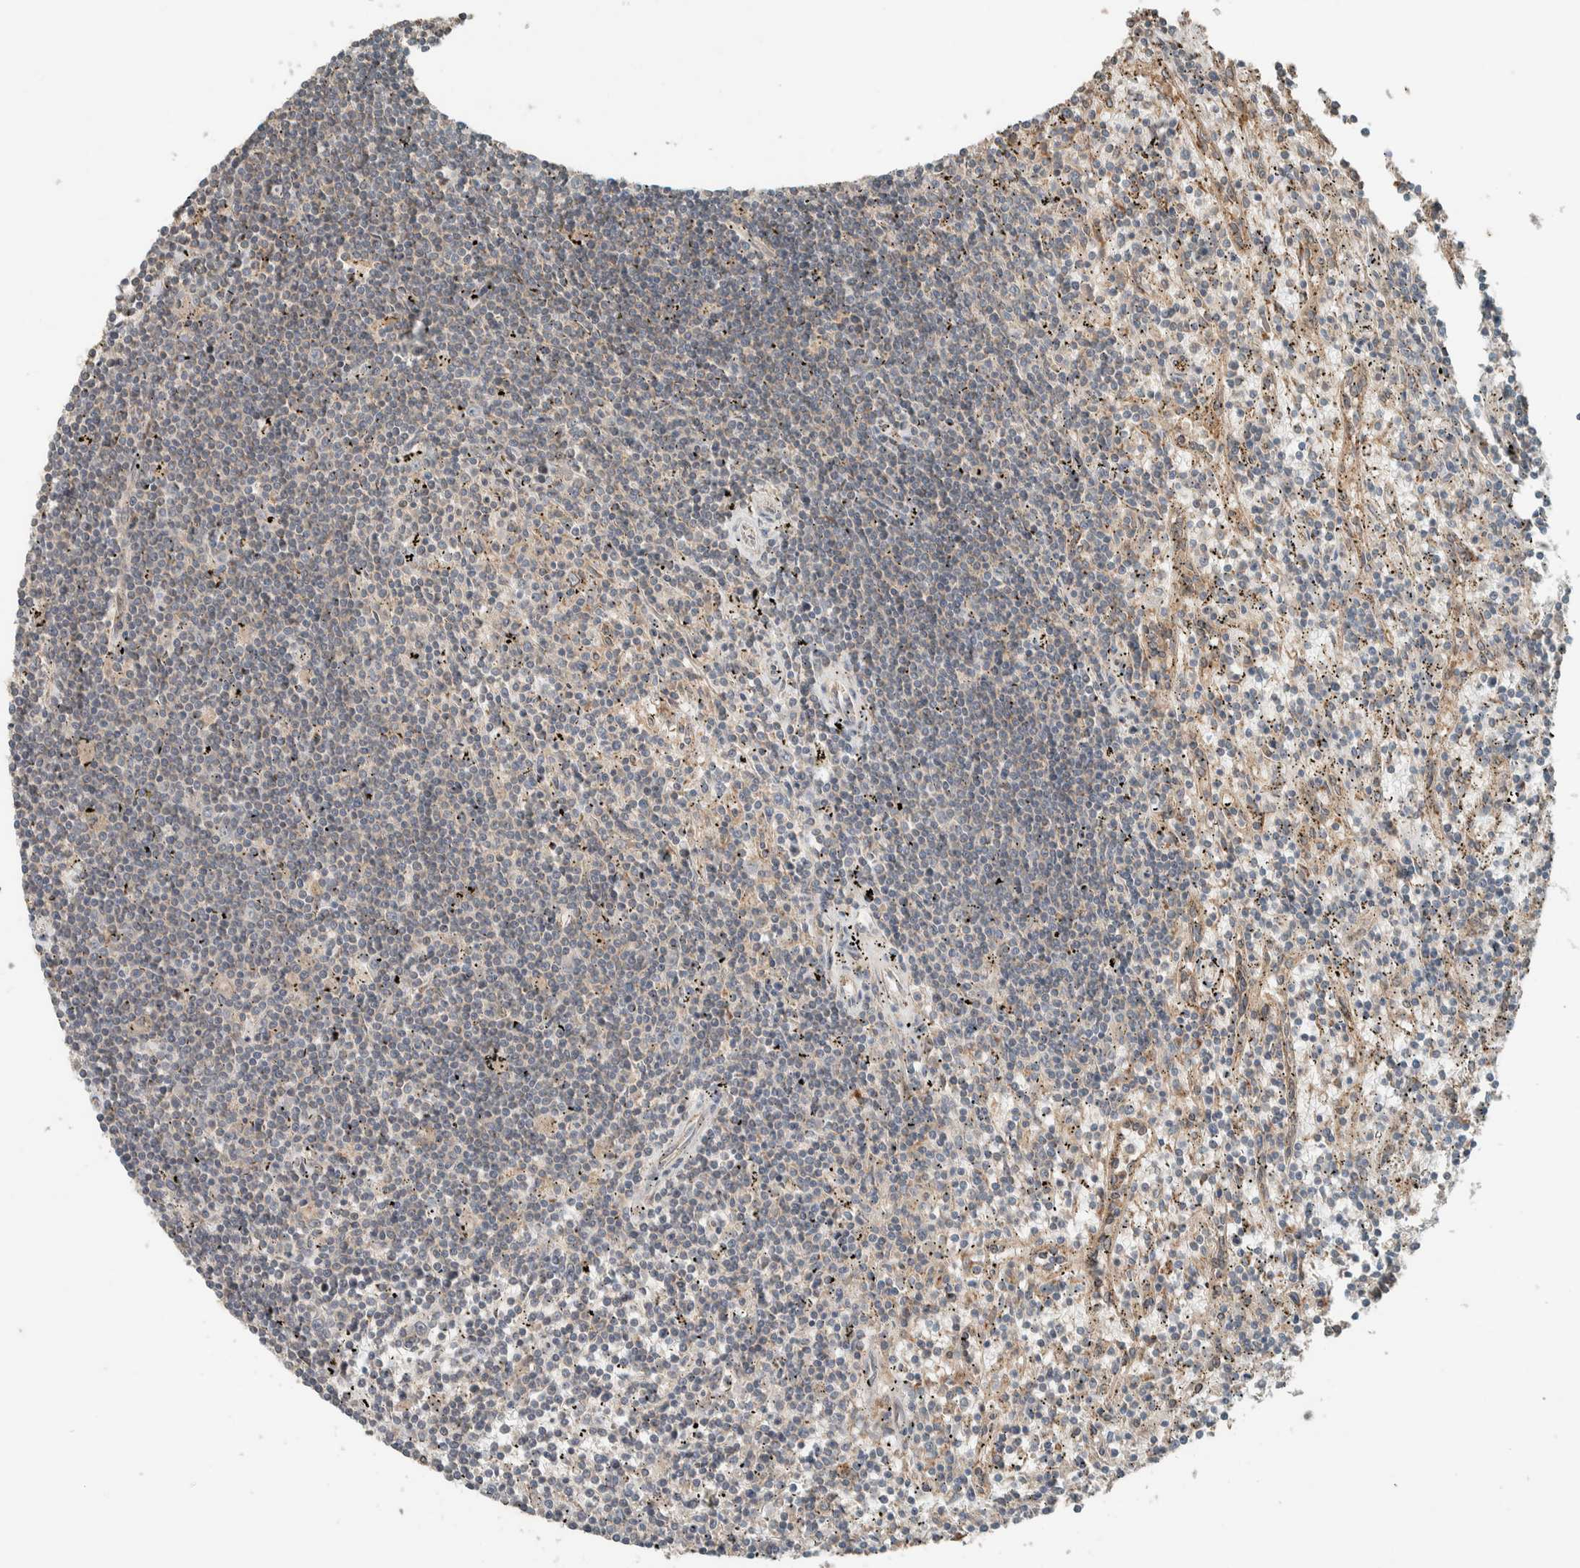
{"staining": {"intensity": "negative", "quantity": "none", "location": "none"}, "tissue": "lymphoma", "cell_type": "Tumor cells", "image_type": "cancer", "snomed": [{"axis": "morphology", "description": "Malignant lymphoma, non-Hodgkin's type, Low grade"}, {"axis": "topography", "description": "Spleen"}], "caption": "High power microscopy image of an immunohistochemistry (IHC) histopathology image of lymphoma, revealing no significant expression in tumor cells.", "gene": "NBR1", "patient": {"sex": "male", "age": 76}}